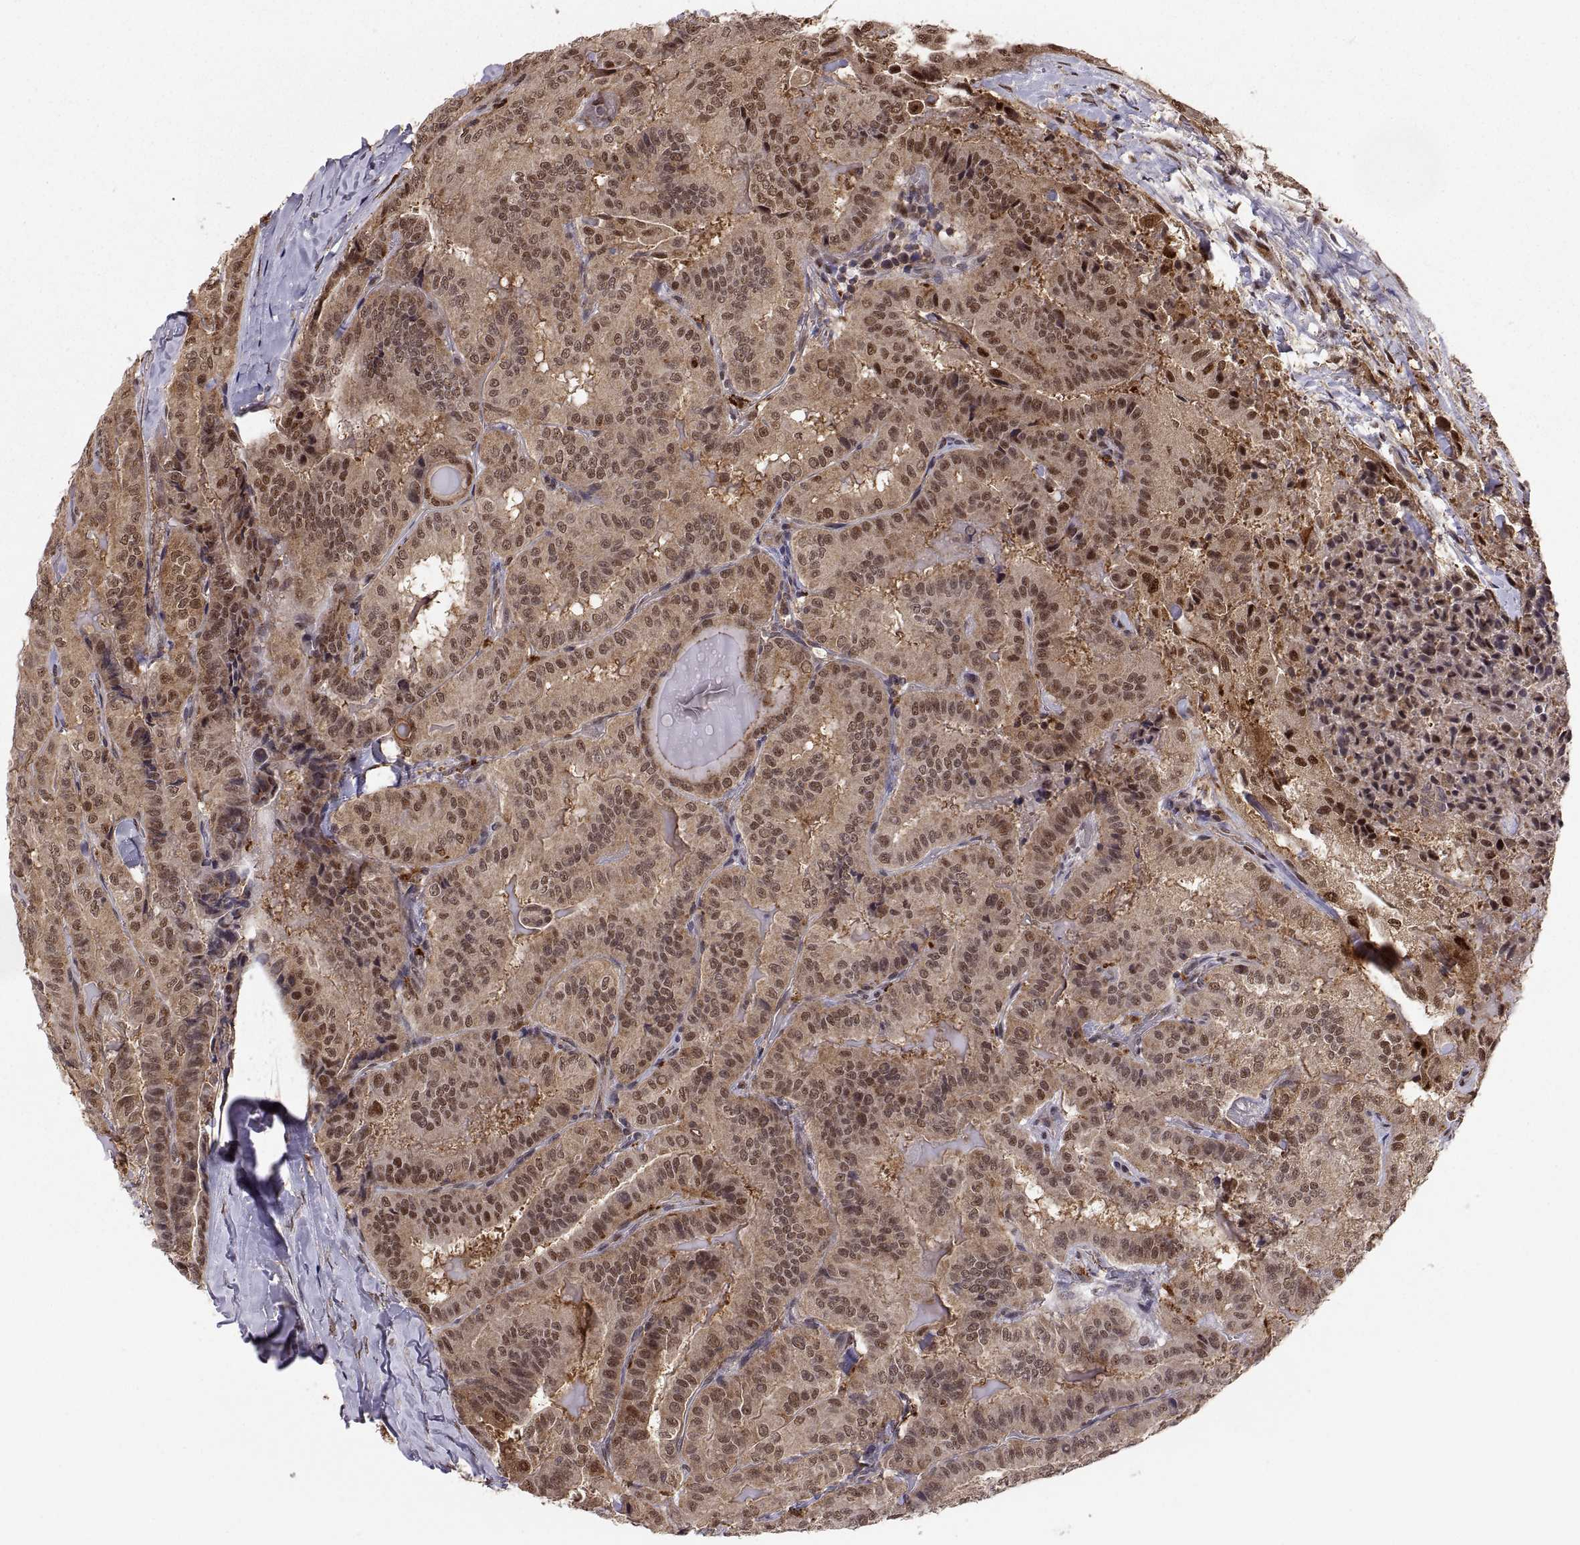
{"staining": {"intensity": "moderate", "quantity": ">75%", "location": "cytoplasmic/membranous,nuclear"}, "tissue": "thyroid cancer", "cell_type": "Tumor cells", "image_type": "cancer", "snomed": [{"axis": "morphology", "description": "Papillary adenocarcinoma, NOS"}, {"axis": "topography", "description": "Thyroid gland"}], "caption": "Thyroid cancer stained with a brown dye demonstrates moderate cytoplasmic/membranous and nuclear positive expression in approximately >75% of tumor cells.", "gene": "PSMC2", "patient": {"sex": "female", "age": 68}}